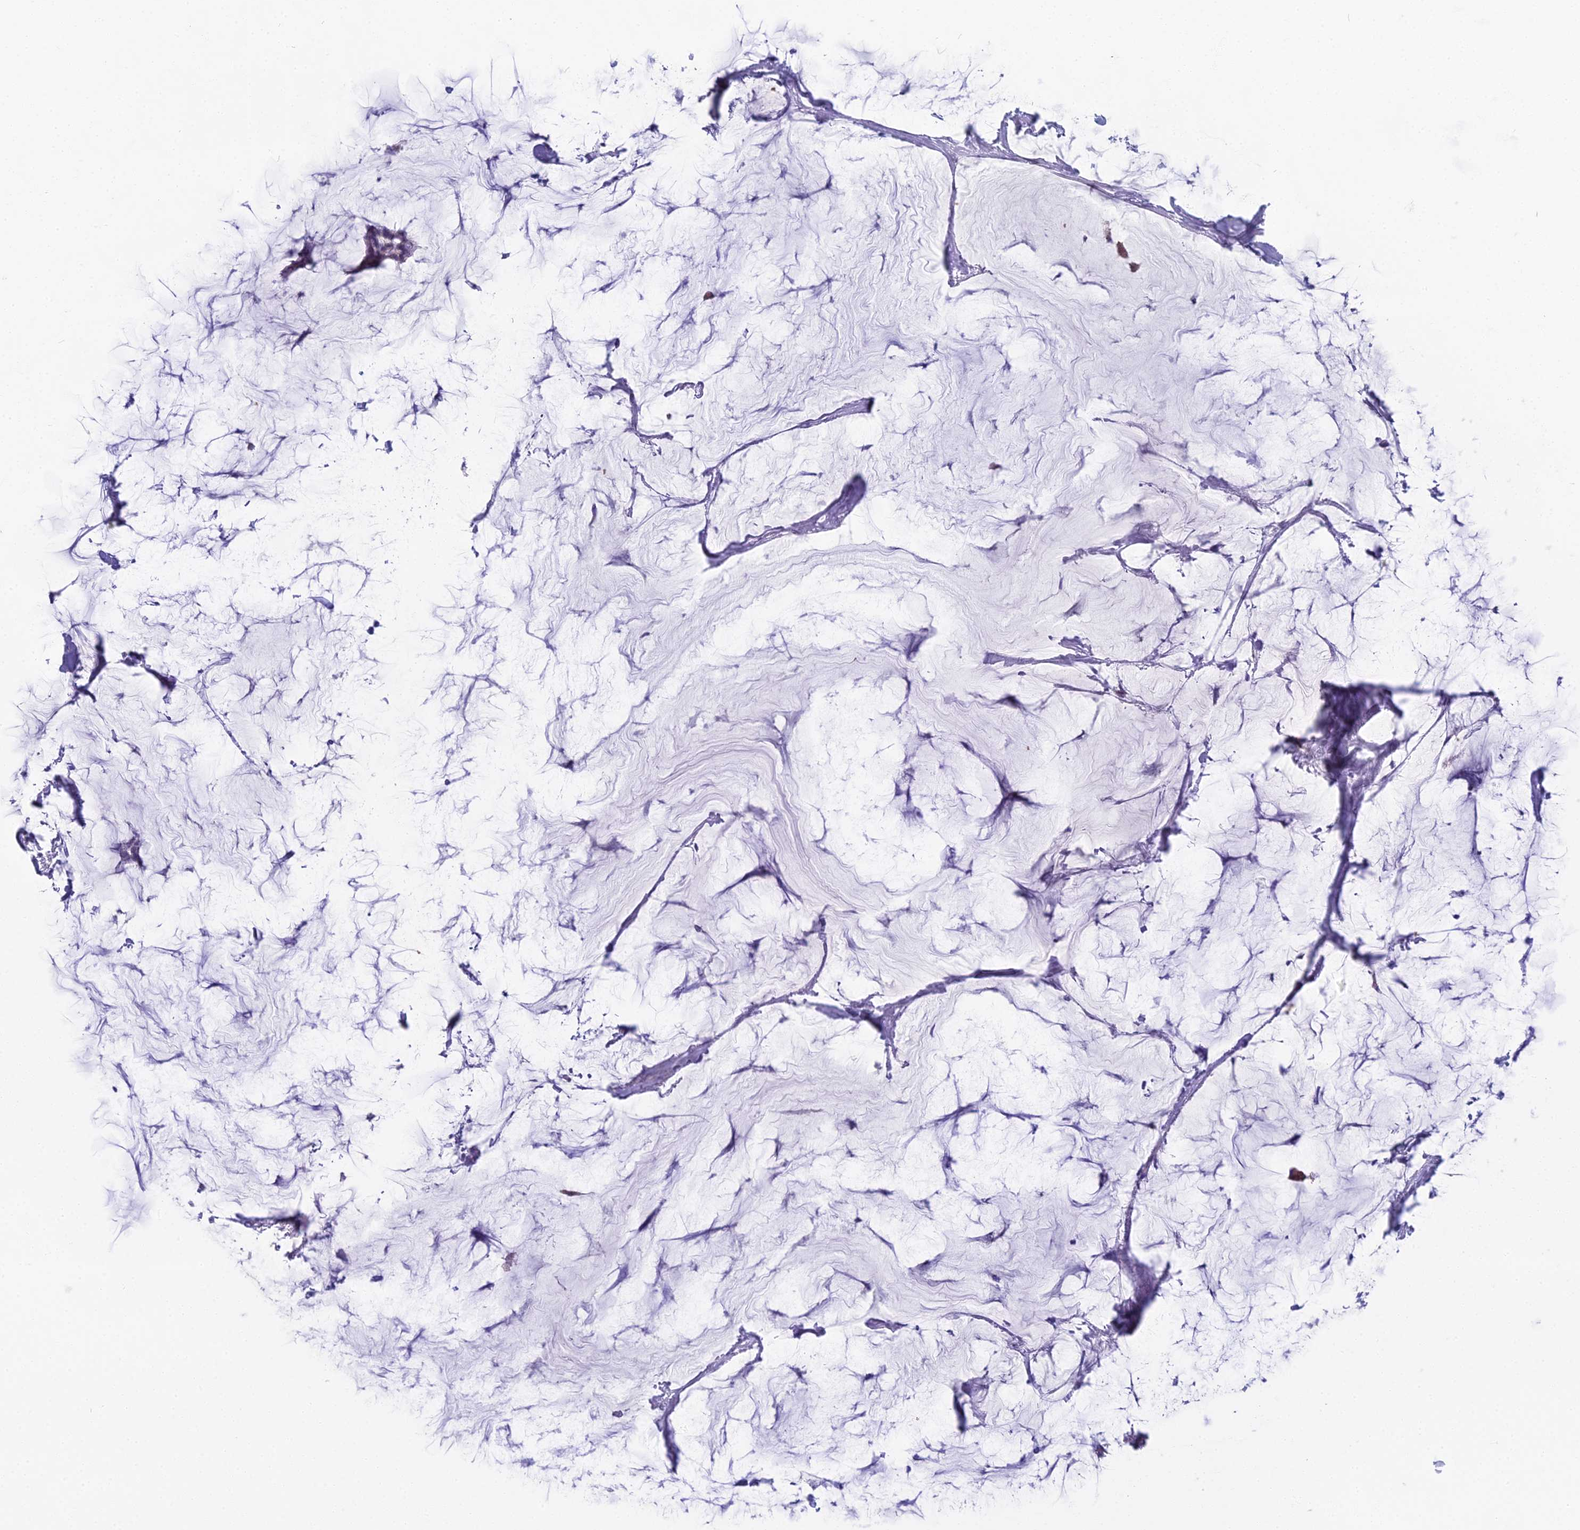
{"staining": {"intensity": "negative", "quantity": "none", "location": "none"}, "tissue": "breast cancer", "cell_type": "Tumor cells", "image_type": "cancer", "snomed": [{"axis": "morphology", "description": "Duct carcinoma"}, {"axis": "topography", "description": "Breast"}], "caption": "The histopathology image shows no significant staining in tumor cells of breast intraductal carcinoma. (DAB (3,3'-diaminobenzidine) immunohistochemistry visualized using brightfield microscopy, high magnification).", "gene": "CGB2", "patient": {"sex": "female", "age": 93}}